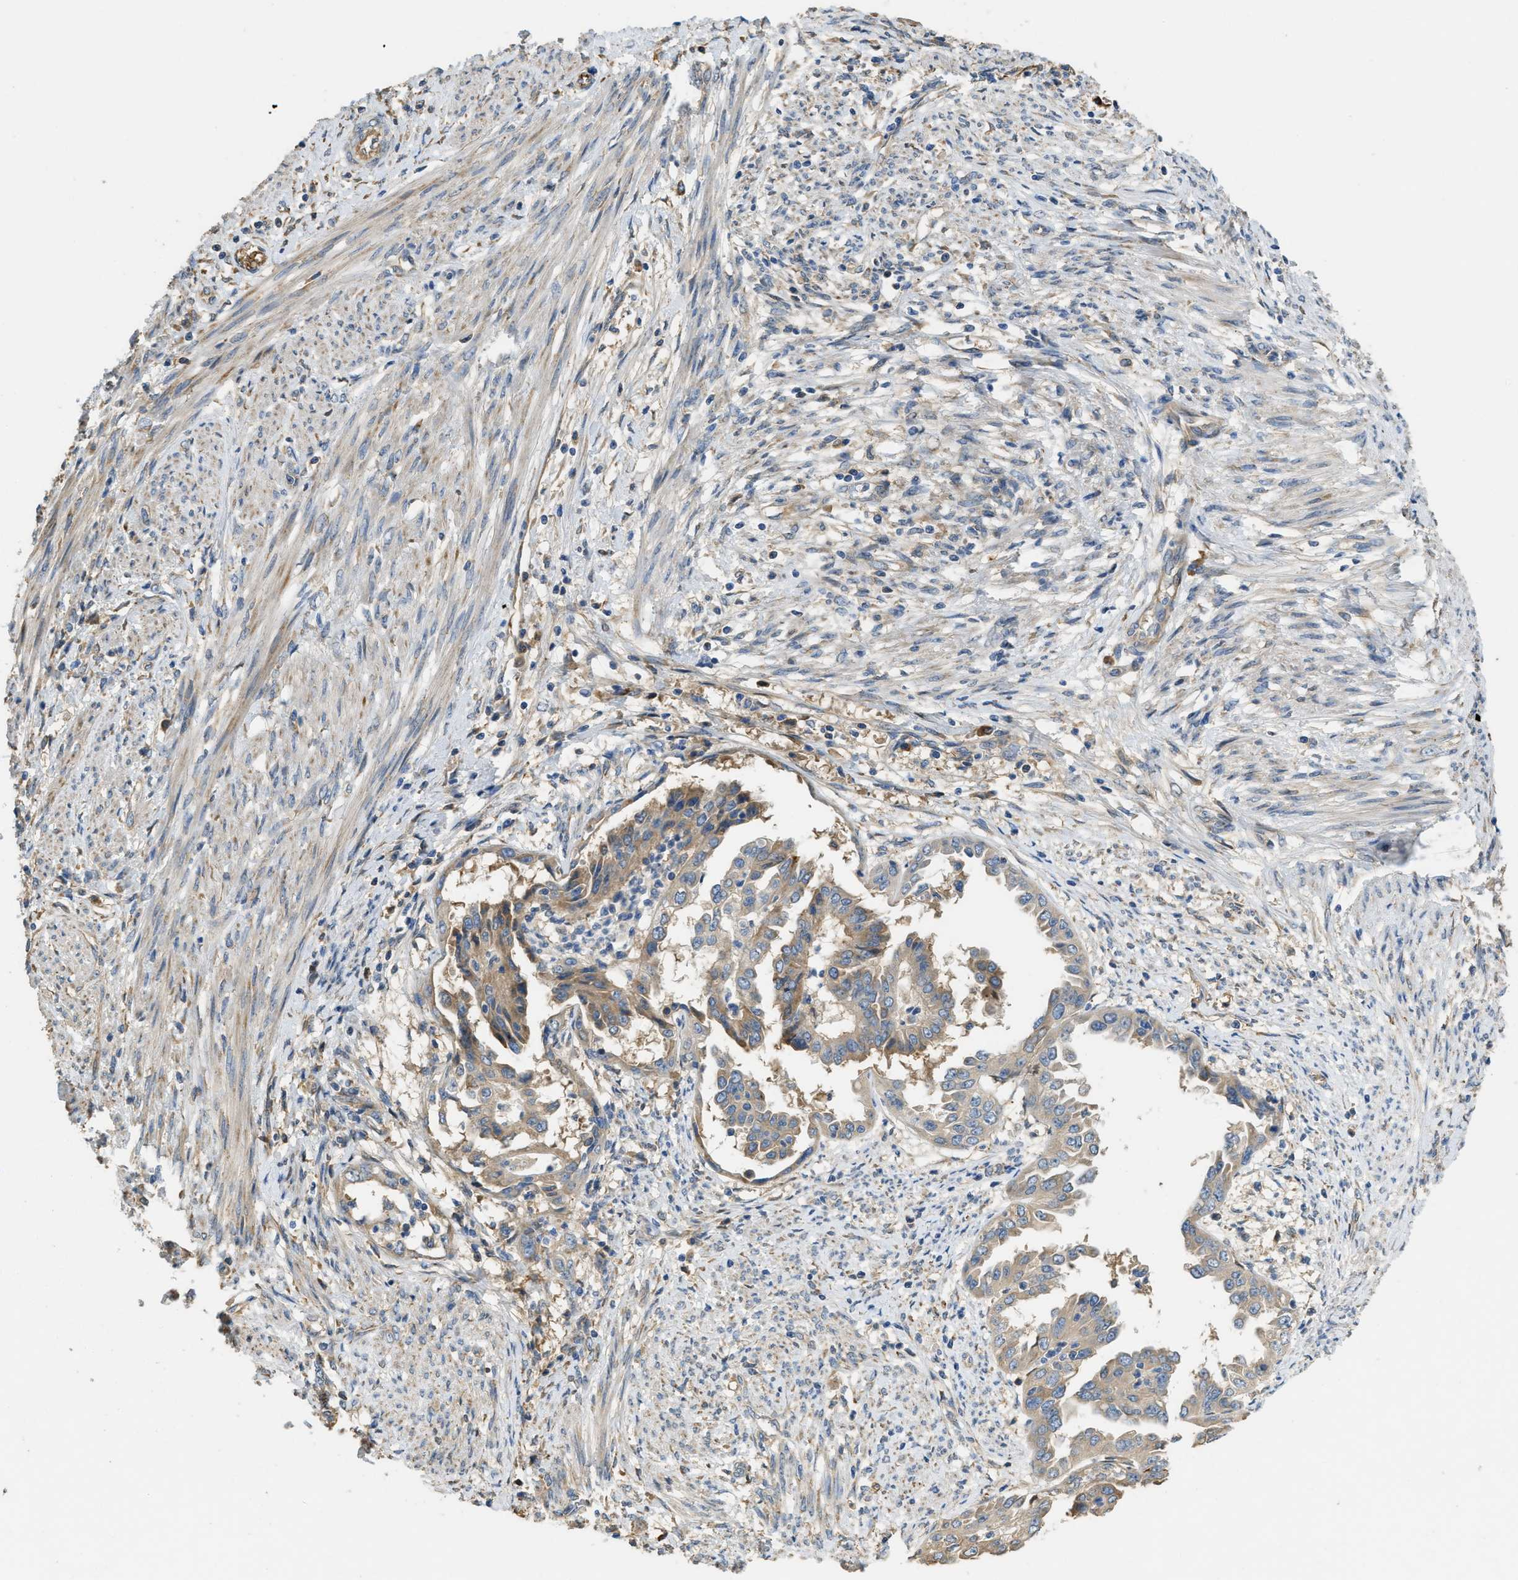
{"staining": {"intensity": "weak", "quantity": ">75%", "location": "cytoplasmic/membranous"}, "tissue": "endometrial cancer", "cell_type": "Tumor cells", "image_type": "cancer", "snomed": [{"axis": "morphology", "description": "Adenocarcinoma, NOS"}, {"axis": "topography", "description": "Endometrium"}], "caption": "Adenocarcinoma (endometrial) tissue demonstrates weak cytoplasmic/membranous expression in approximately >75% of tumor cells", "gene": "RIPK2", "patient": {"sex": "female", "age": 85}}